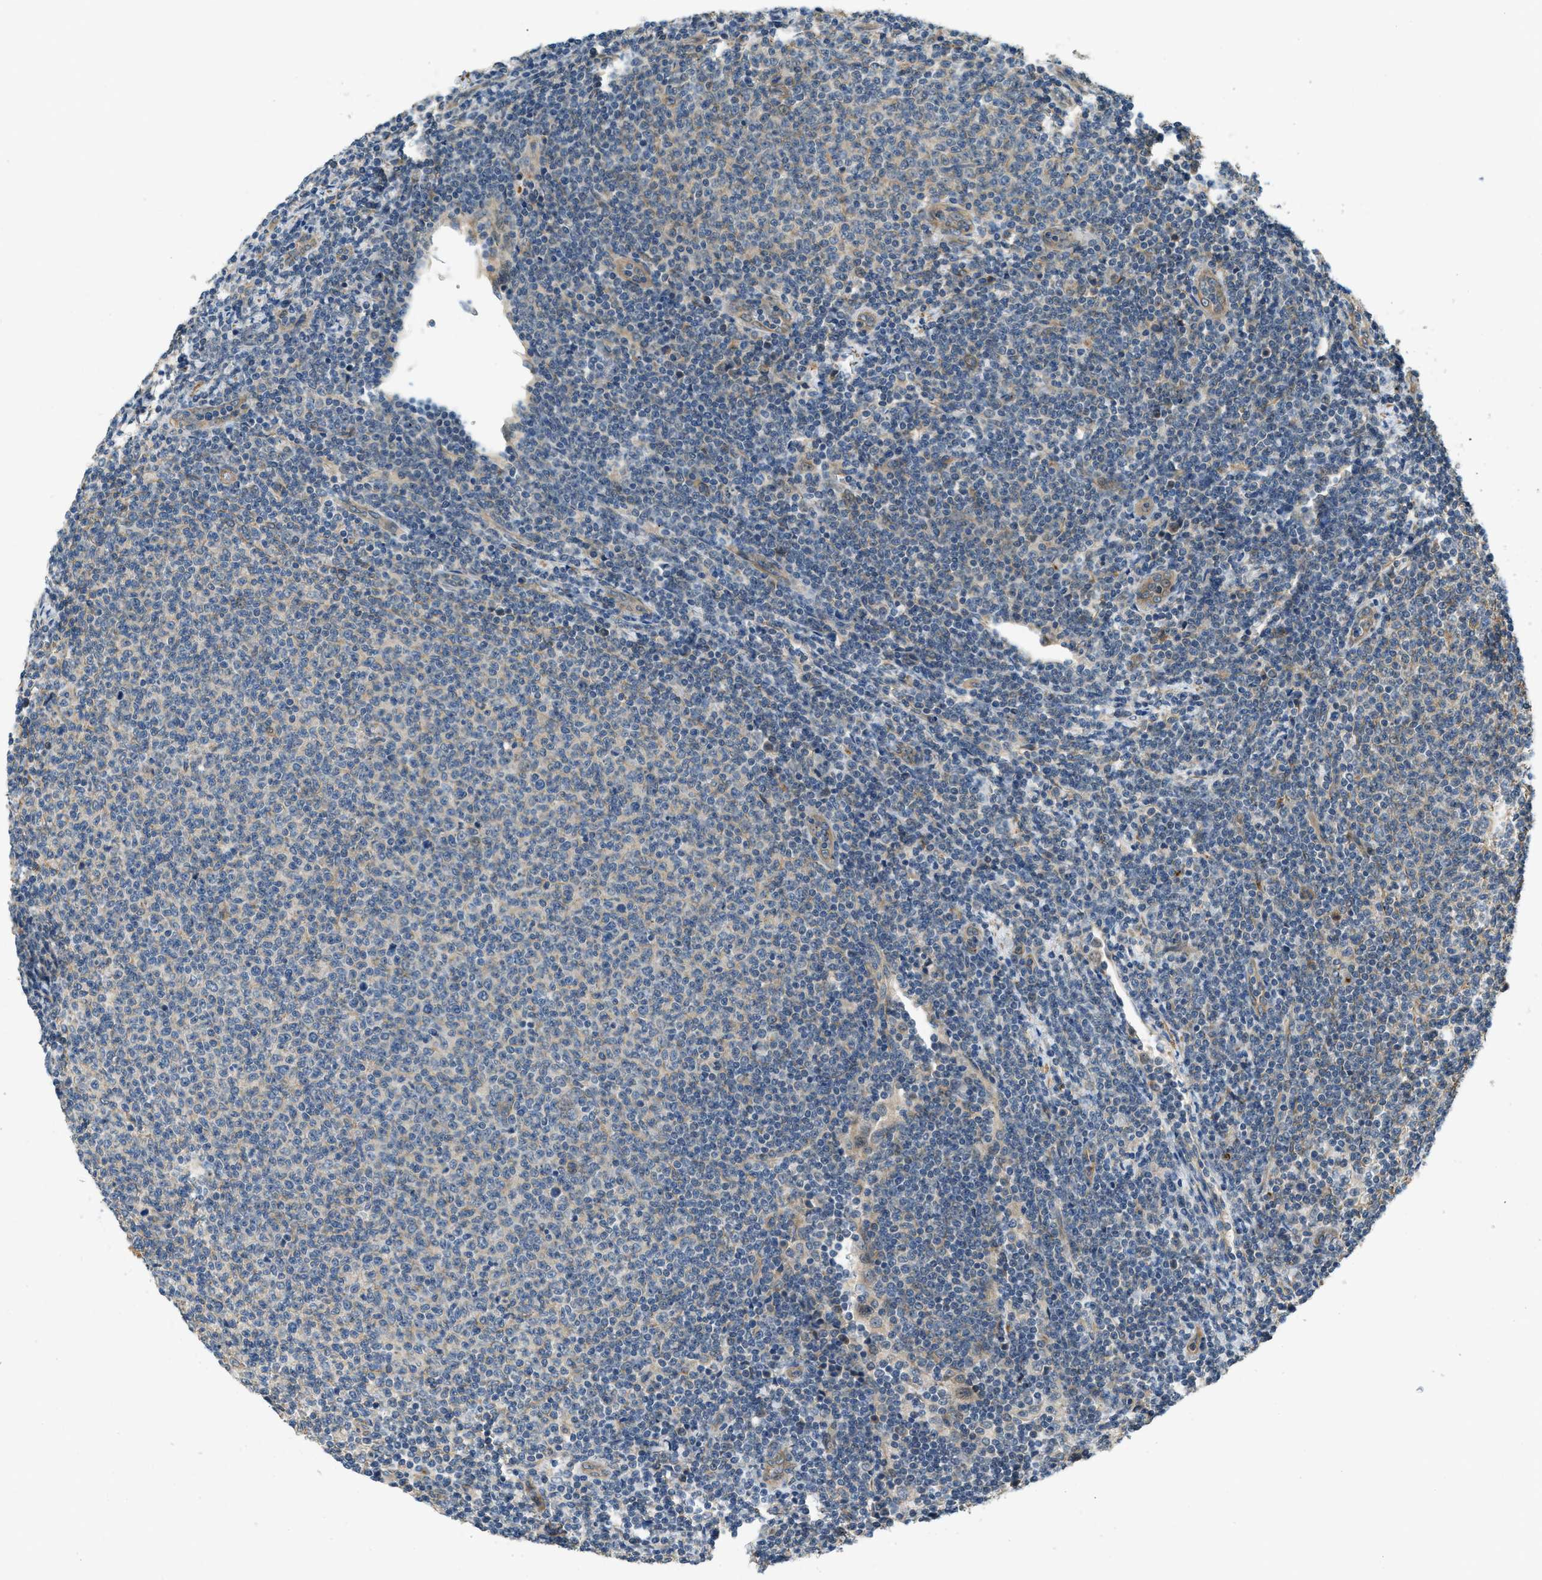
{"staining": {"intensity": "weak", "quantity": "<25%", "location": "cytoplasmic/membranous"}, "tissue": "lymphoma", "cell_type": "Tumor cells", "image_type": "cancer", "snomed": [{"axis": "morphology", "description": "Malignant lymphoma, non-Hodgkin's type, Low grade"}, {"axis": "topography", "description": "Lymph node"}], "caption": "Tumor cells show no significant staining in malignant lymphoma, non-Hodgkin's type (low-grade).", "gene": "CGN", "patient": {"sex": "male", "age": 66}}